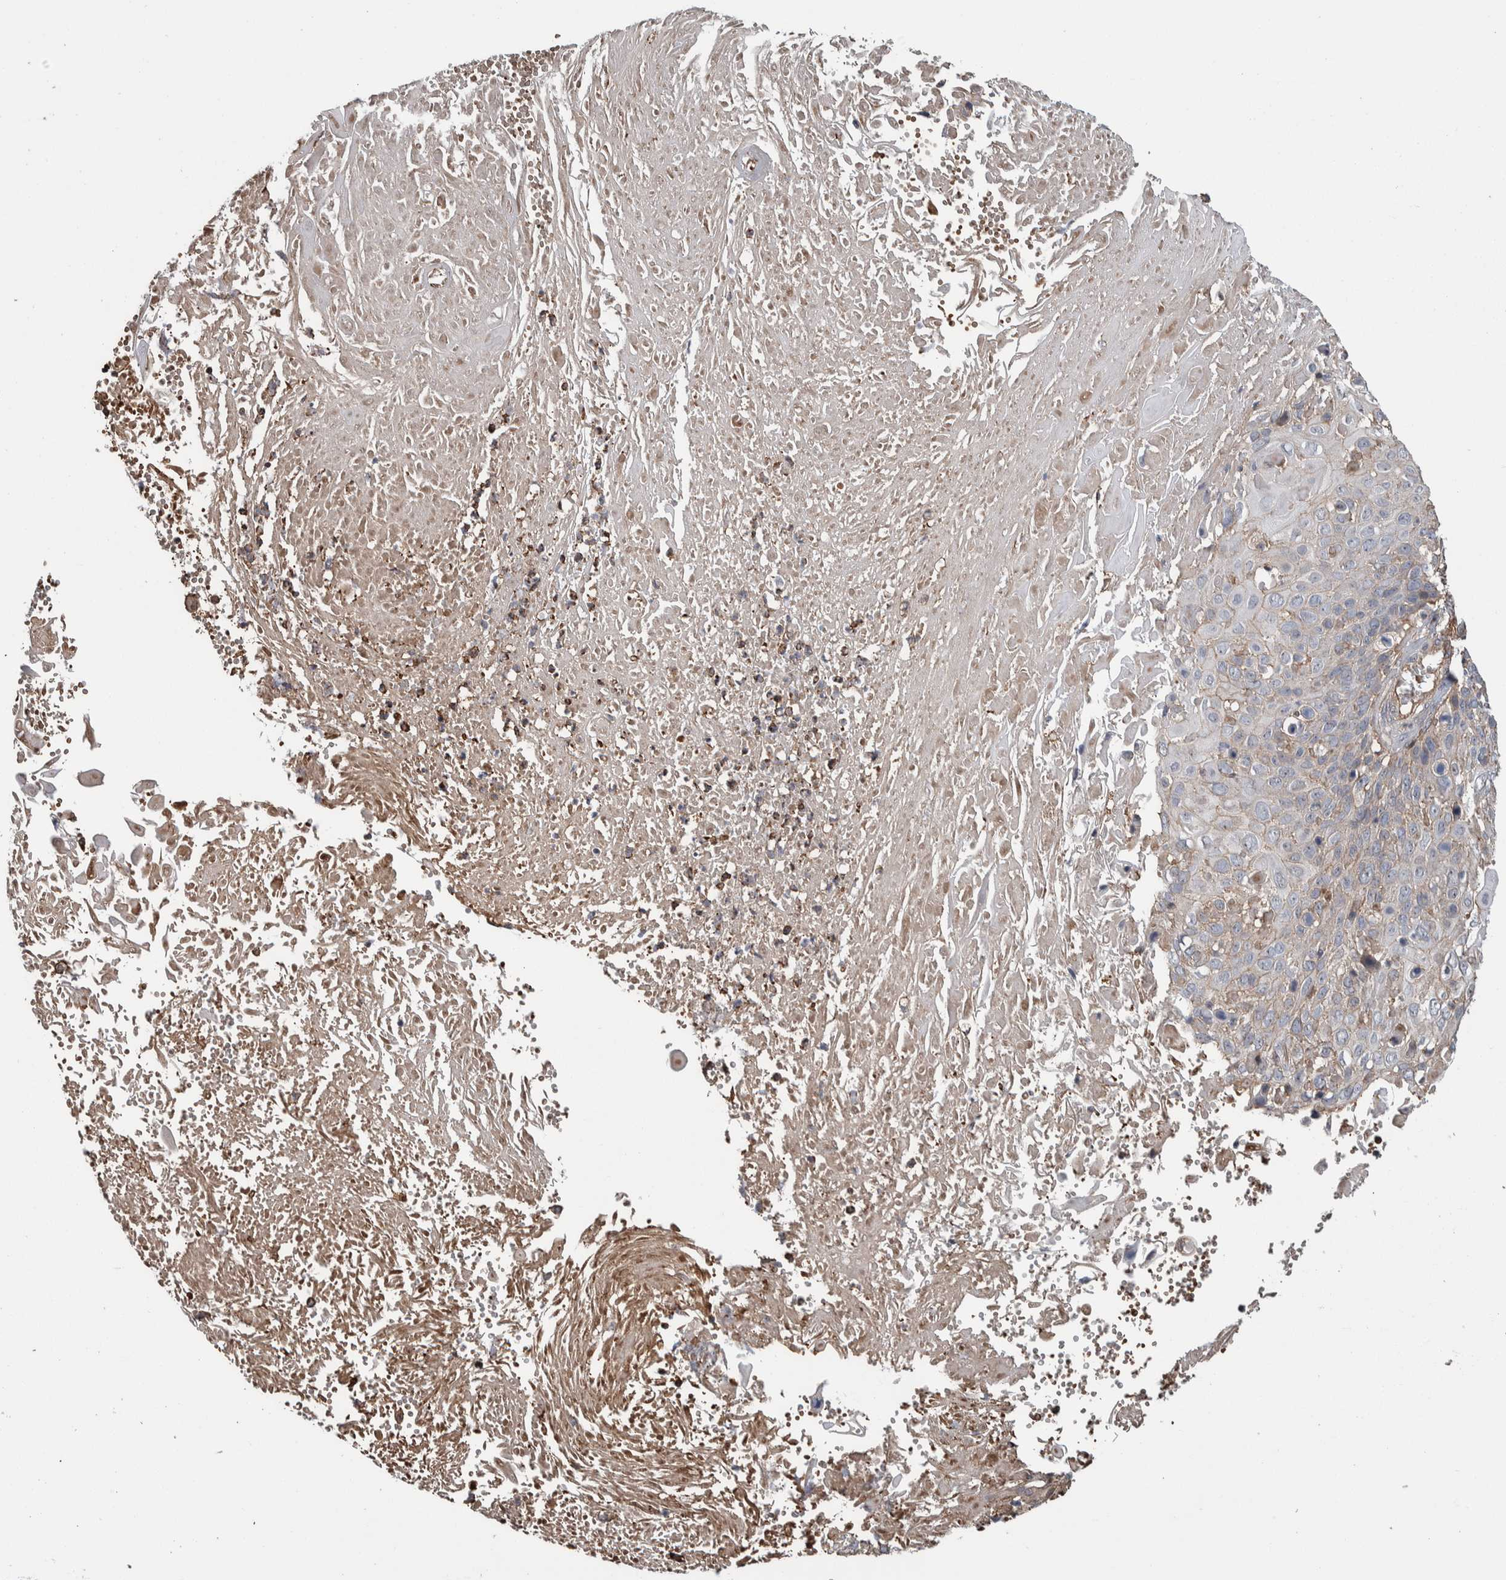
{"staining": {"intensity": "weak", "quantity": "25%-75%", "location": "cytoplasmic/membranous"}, "tissue": "cervical cancer", "cell_type": "Tumor cells", "image_type": "cancer", "snomed": [{"axis": "morphology", "description": "Squamous cell carcinoma, NOS"}, {"axis": "topography", "description": "Cervix"}], "caption": "This is a photomicrograph of immunohistochemistry staining of squamous cell carcinoma (cervical), which shows weak expression in the cytoplasmic/membranous of tumor cells.", "gene": "ENPP2", "patient": {"sex": "female", "age": 74}}